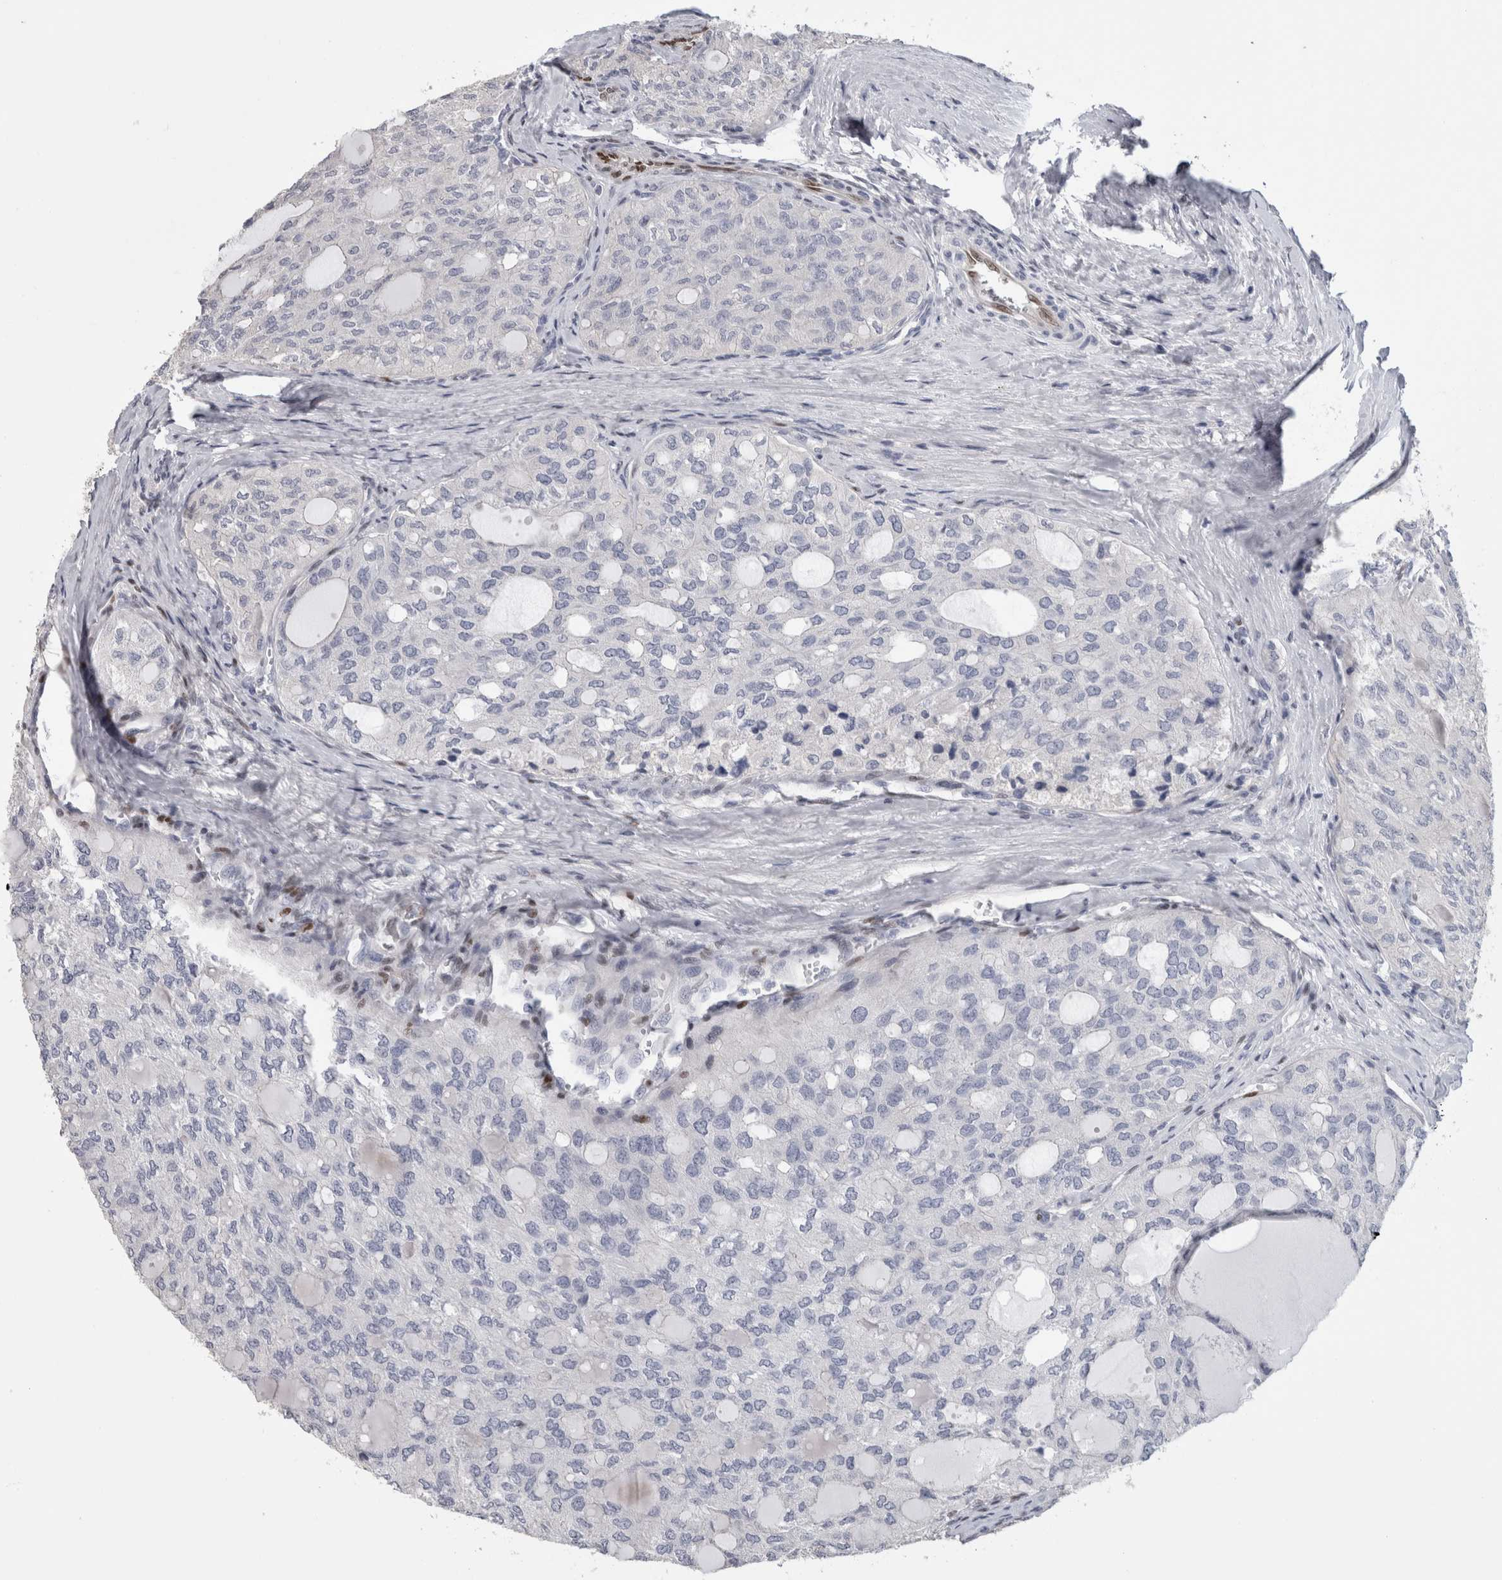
{"staining": {"intensity": "negative", "quantity": "none", "location": "none"}, "tissue": "thyroid cancer", "cell_type": "Tumor cells", "image_type": "cancer", "snomed": [{"axis": "morphology", "description": "Follicular adenoma carcinoma, NOS"}, {"axis": "topography", "description": "Thyroid gland"}], "caption": "DAB immunohistochemical staining of human thyroid cancer exhibits no significant expression in tumor cells.", "gene": "IL33", "patient": {"sex": "male", "age": 75}}